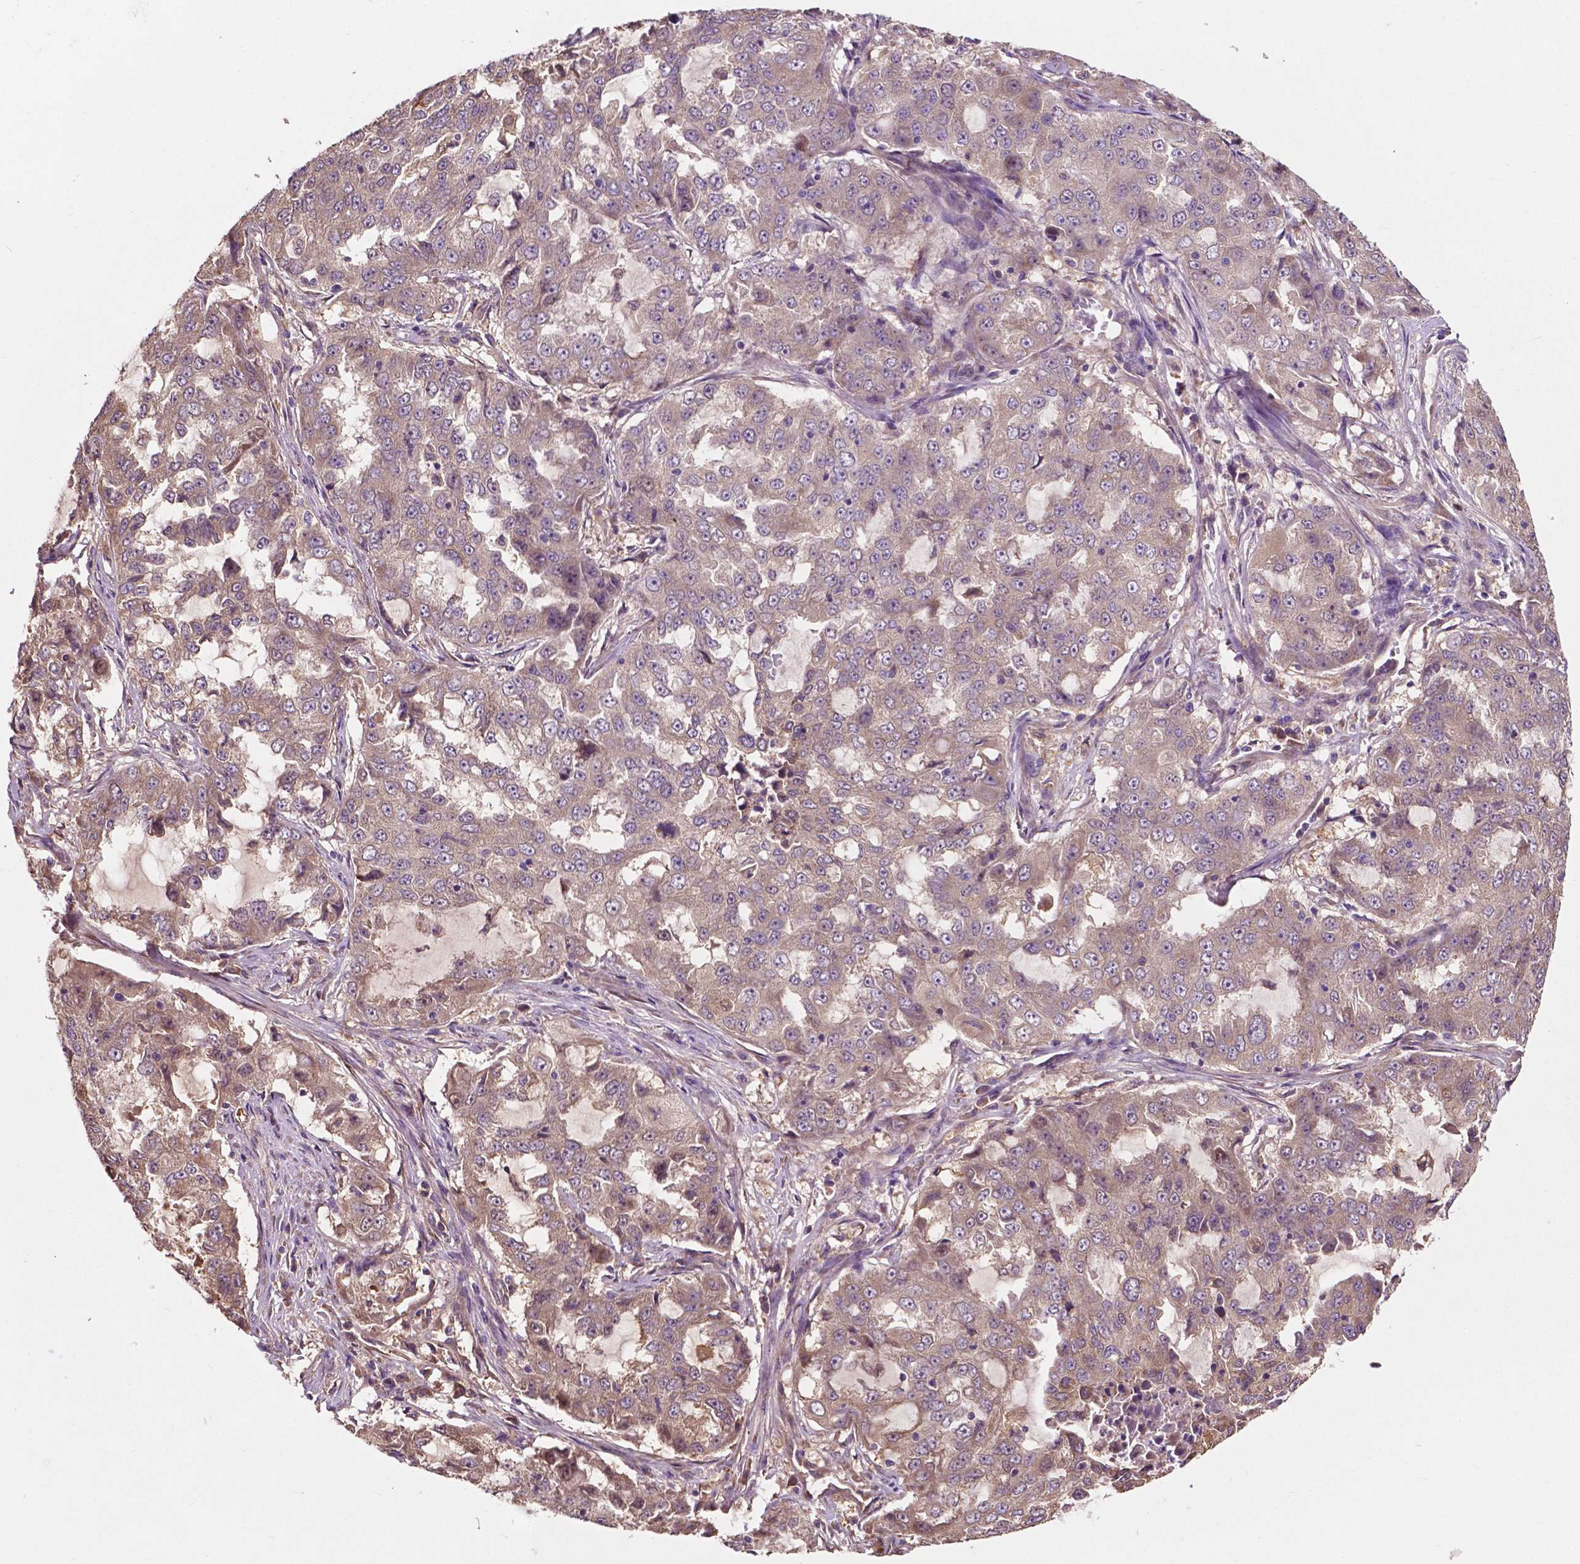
{"staining": {"intensity": "weak", "quantity": ">75%", "location": "cytoplasmic/membranous"}, "tissue": "lung cancer", "cell_type": "Tumor cells", "image_type": "cancer", "snomed": [{"axis": "morphology", "description": "Adenocarcinoma, NOS"}, {"axis": "topography", "description": "Lung"}], "caption": "Protein analysis of lung cancer tissue reveals weak cytoplasmic/membranous positivity in about >75% of tumor cells. (DAB (3,3'-diaminobenzidine) IHC with brightfield microscopy, high magnification).", "gene": "GJA9", "patient": {"sex": "female", "age": 61}}